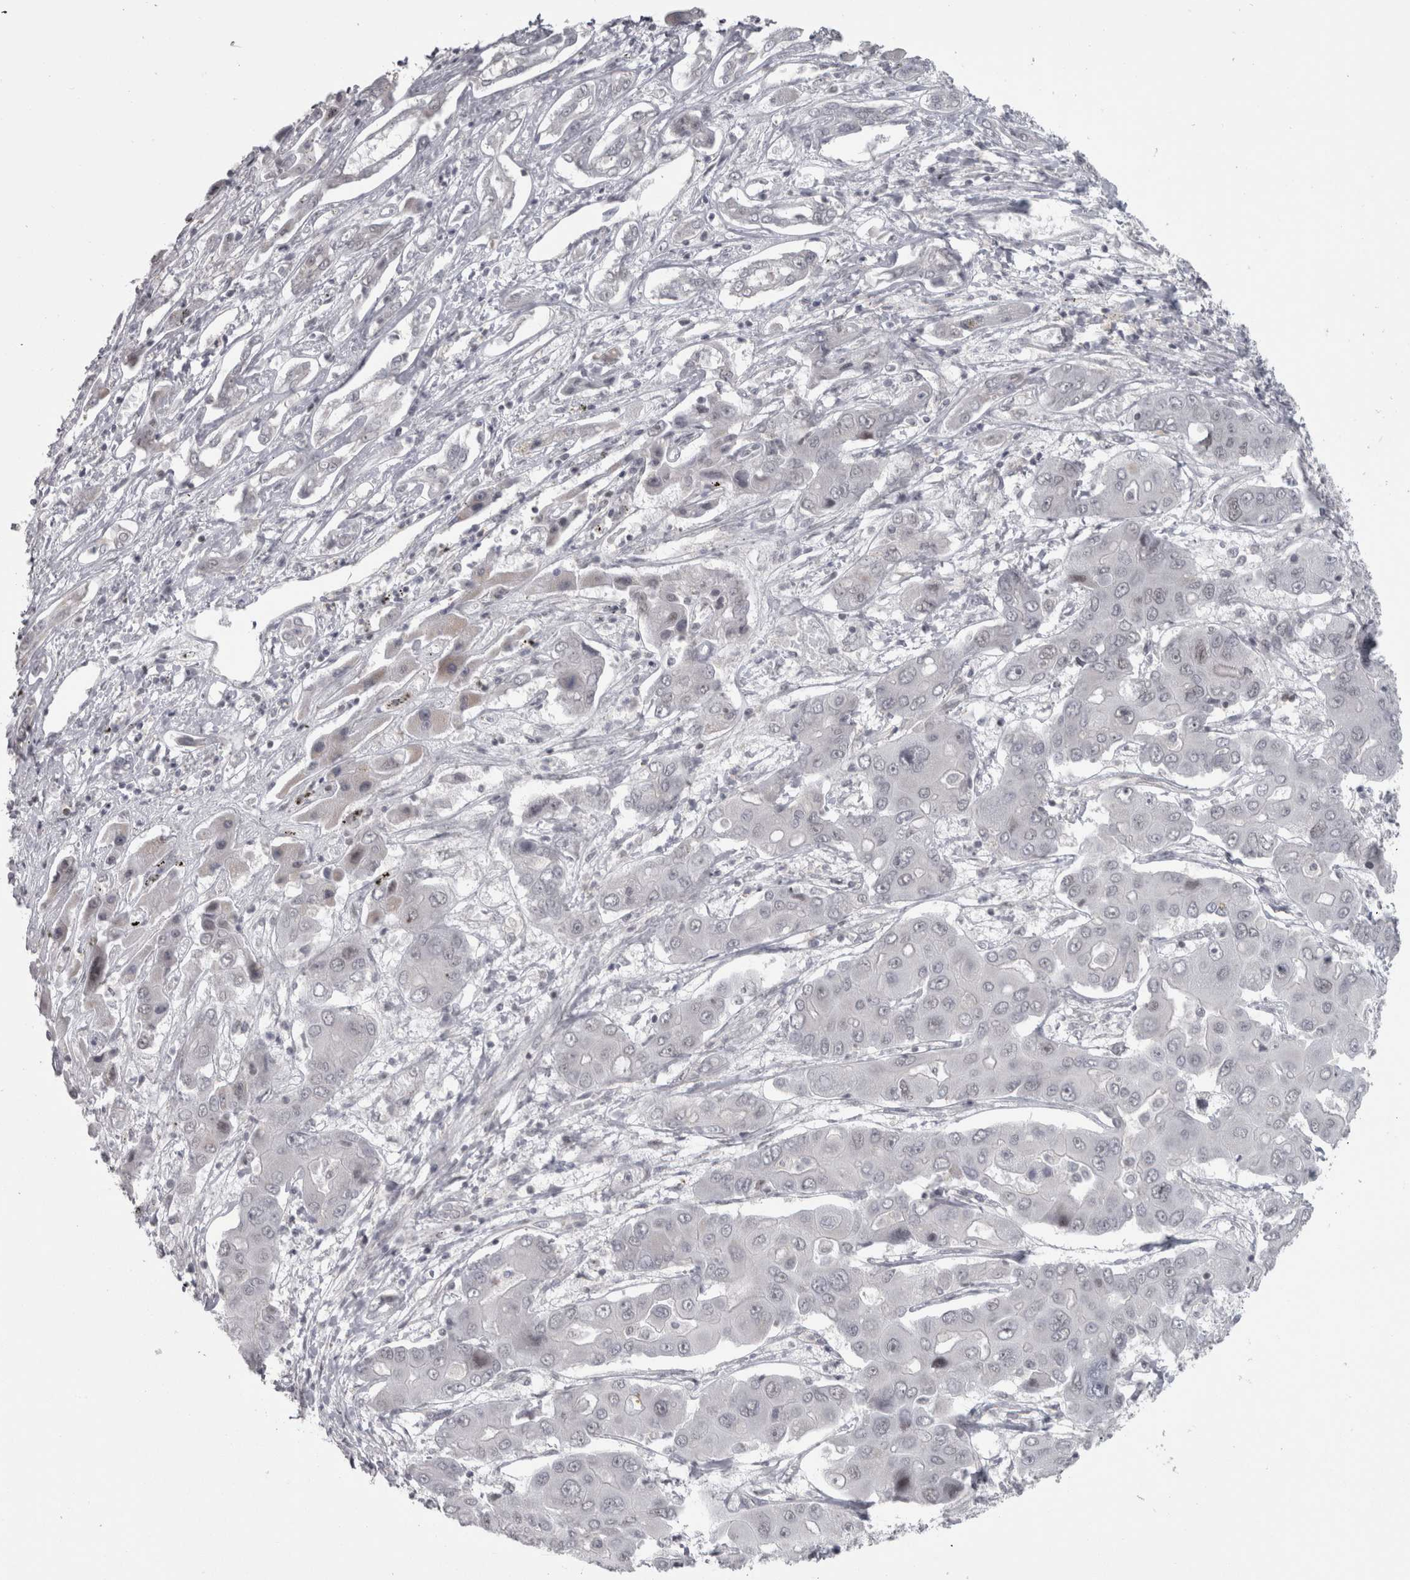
{"staining": {"intensity": "negative", "quantity": "none", "location": "none"}, "tissue": "liver cancer", "cell_type": "Tumor cells", "image_type": "cancer", "snomed": [{"axis": "morphology", "description": "Cholangiocarcinoma"}, {"axis": "topography", "description": "Liver"}], "caption": "Immunohistochemistry micrograph of neoplastic tissue: liver cancer stained with DAB demonstrates no significant protein expression in tumor cells.", "gene": "PPP1R12B", "patient": {"sex": "male", "age": 67}}